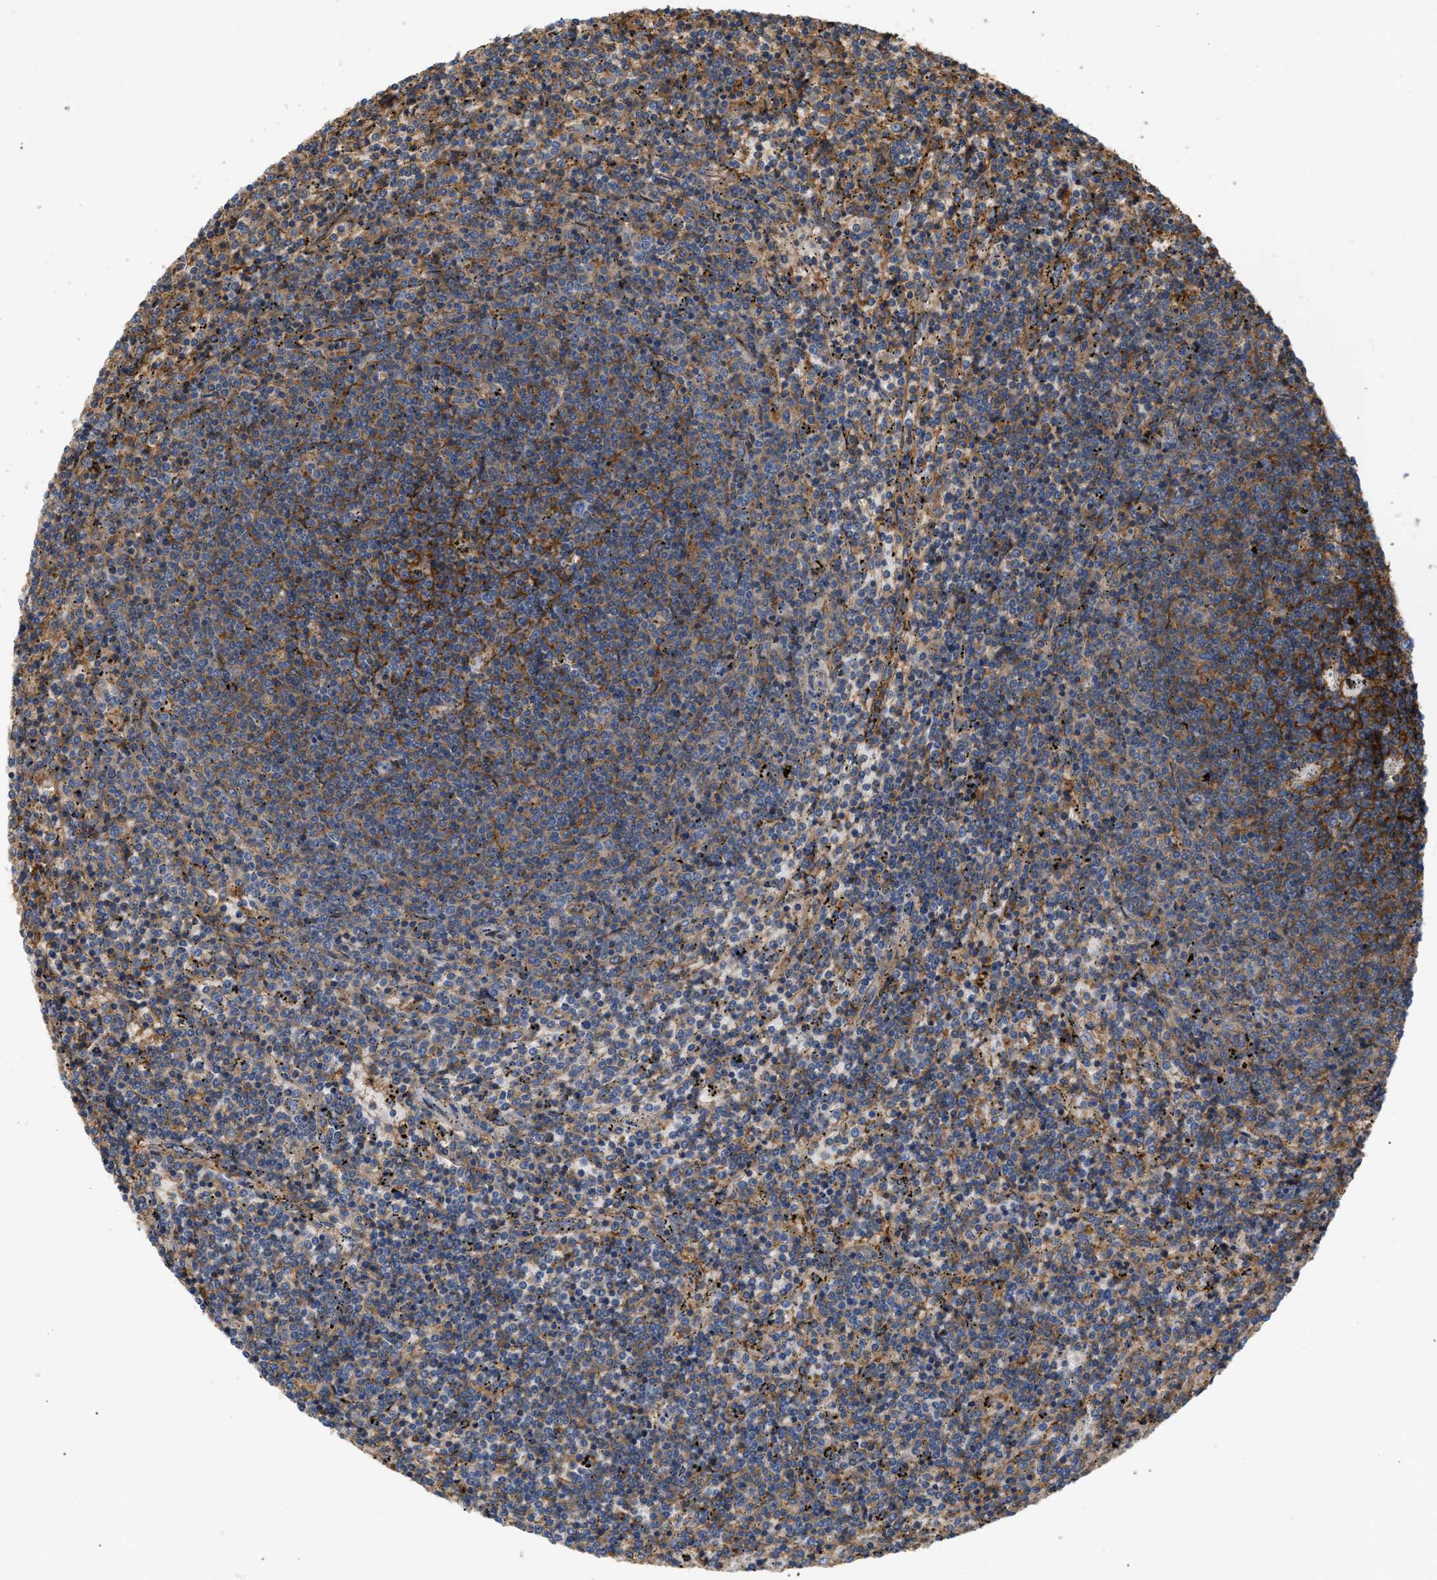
{"staining": {"intensity": "moderate", "quantity": "<25%", "location": "cytoplasmic/membranous"}, "tissue": "lymphoma", "cell_type": "Tumor cells", "image_type": "cancer", "snomed": [{"axis": "morphology", "description": "Malignant lymphoma, non-Hodgkin's type, Low grade"}, {"axis": "topography", "description": "Spleen"}], "caption": "IHC (DAB (3,3'-diaminobenzidine)) staining of malignant lymphoma, non-Hodgkin's type (low-grade) displays moderate cytoplasmic/membranous protein staining in approximately <25% of tumor cells.", "gene": "GNB4", "patient": {"sex": "female", "age": 50}}